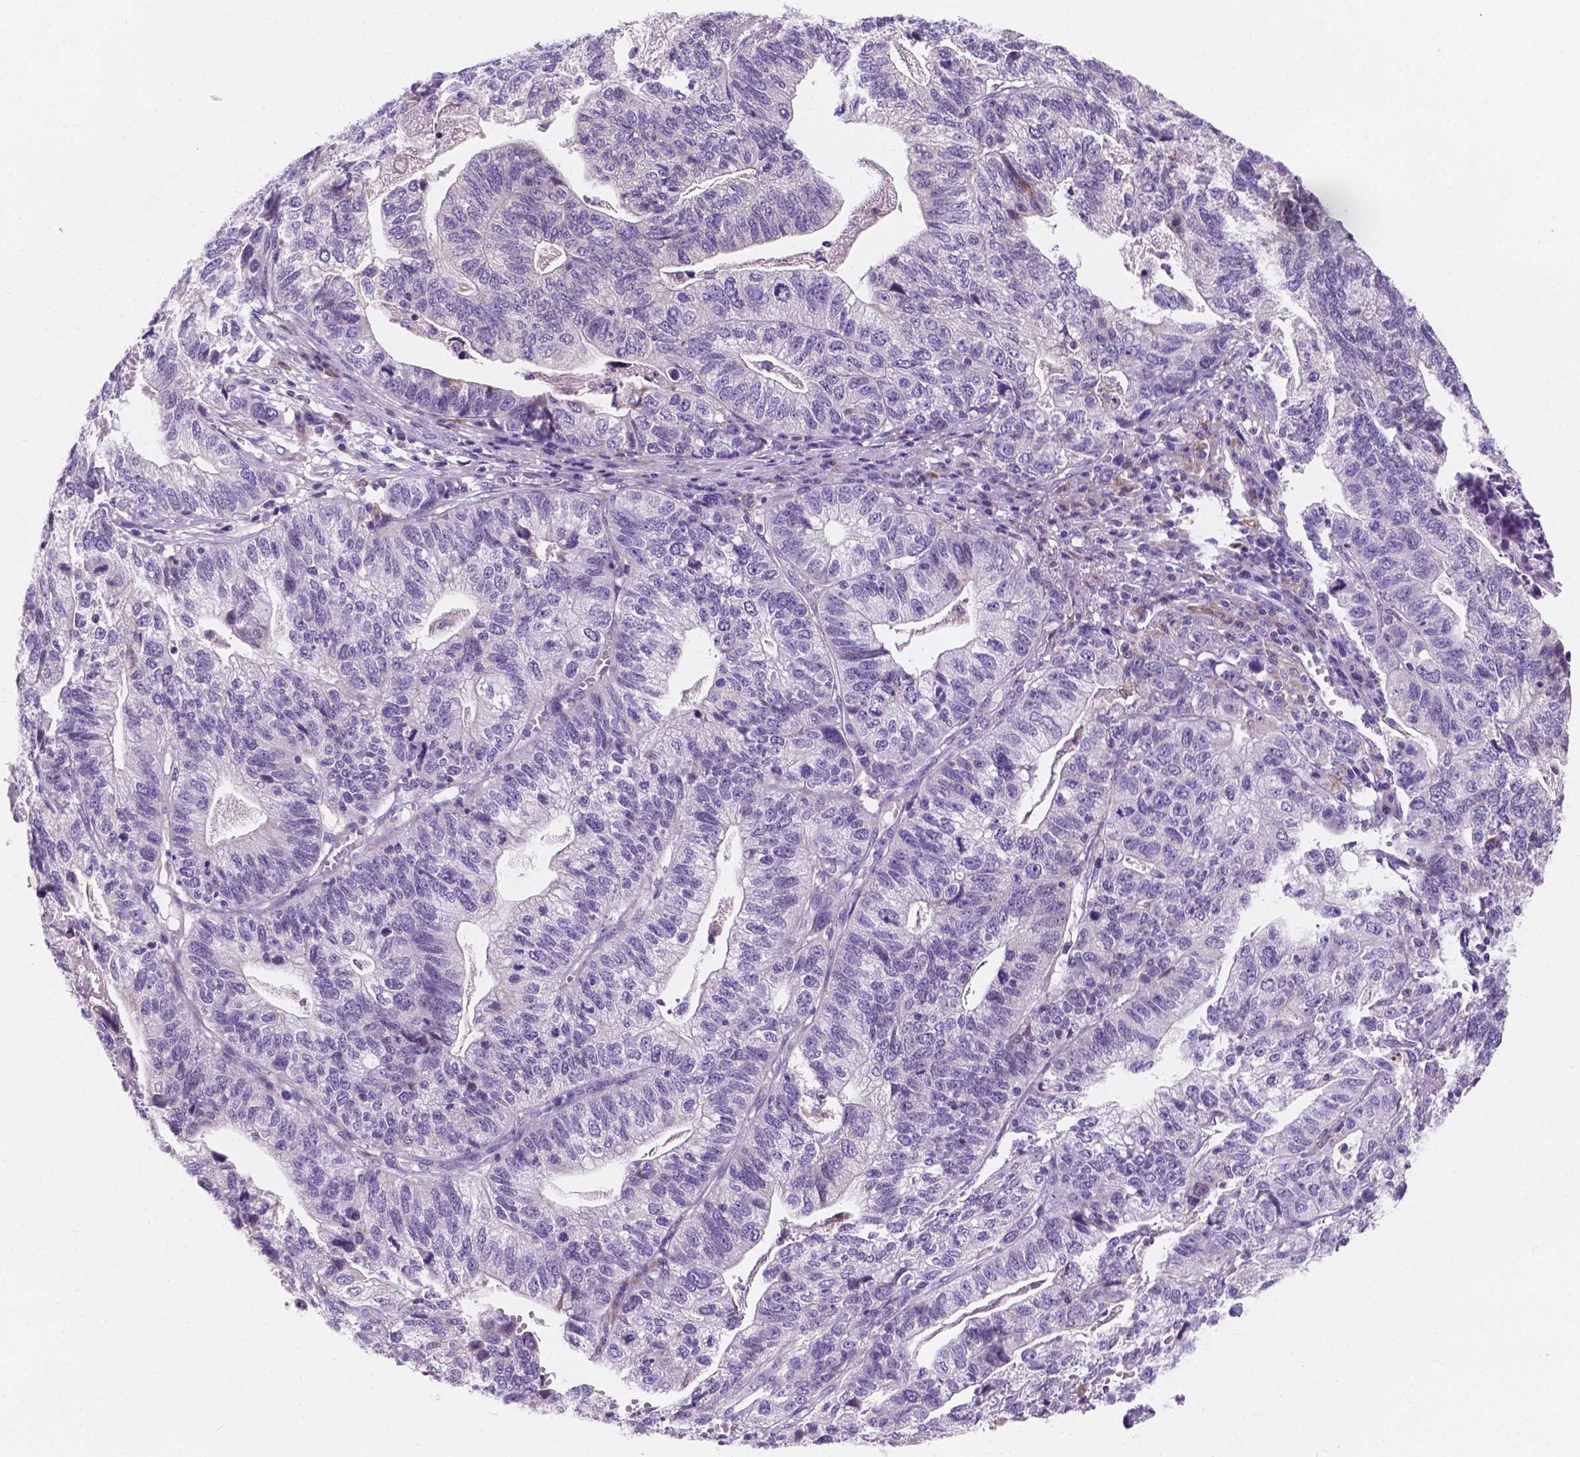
{"staining": {"intensity": "negative", "quantity": "none", "location": "none"}, "tissue": "stomach cancer", "cell_type": "Tumor cells", "image_type": "cancer", "snomed": [{"axis": "morphology", "description": "Adenocarcinoma, NOS"}, {"axis": "topography", "description": "Stomach, upper"}], "caption": "DAB (3,3'-diaminobenzidine) immunohistochemical staining of human stomach cancer exhibits no significant positivity in tumor cells.", "gene": "IREB2", "patient": {"sex": "female", "age": 67}}